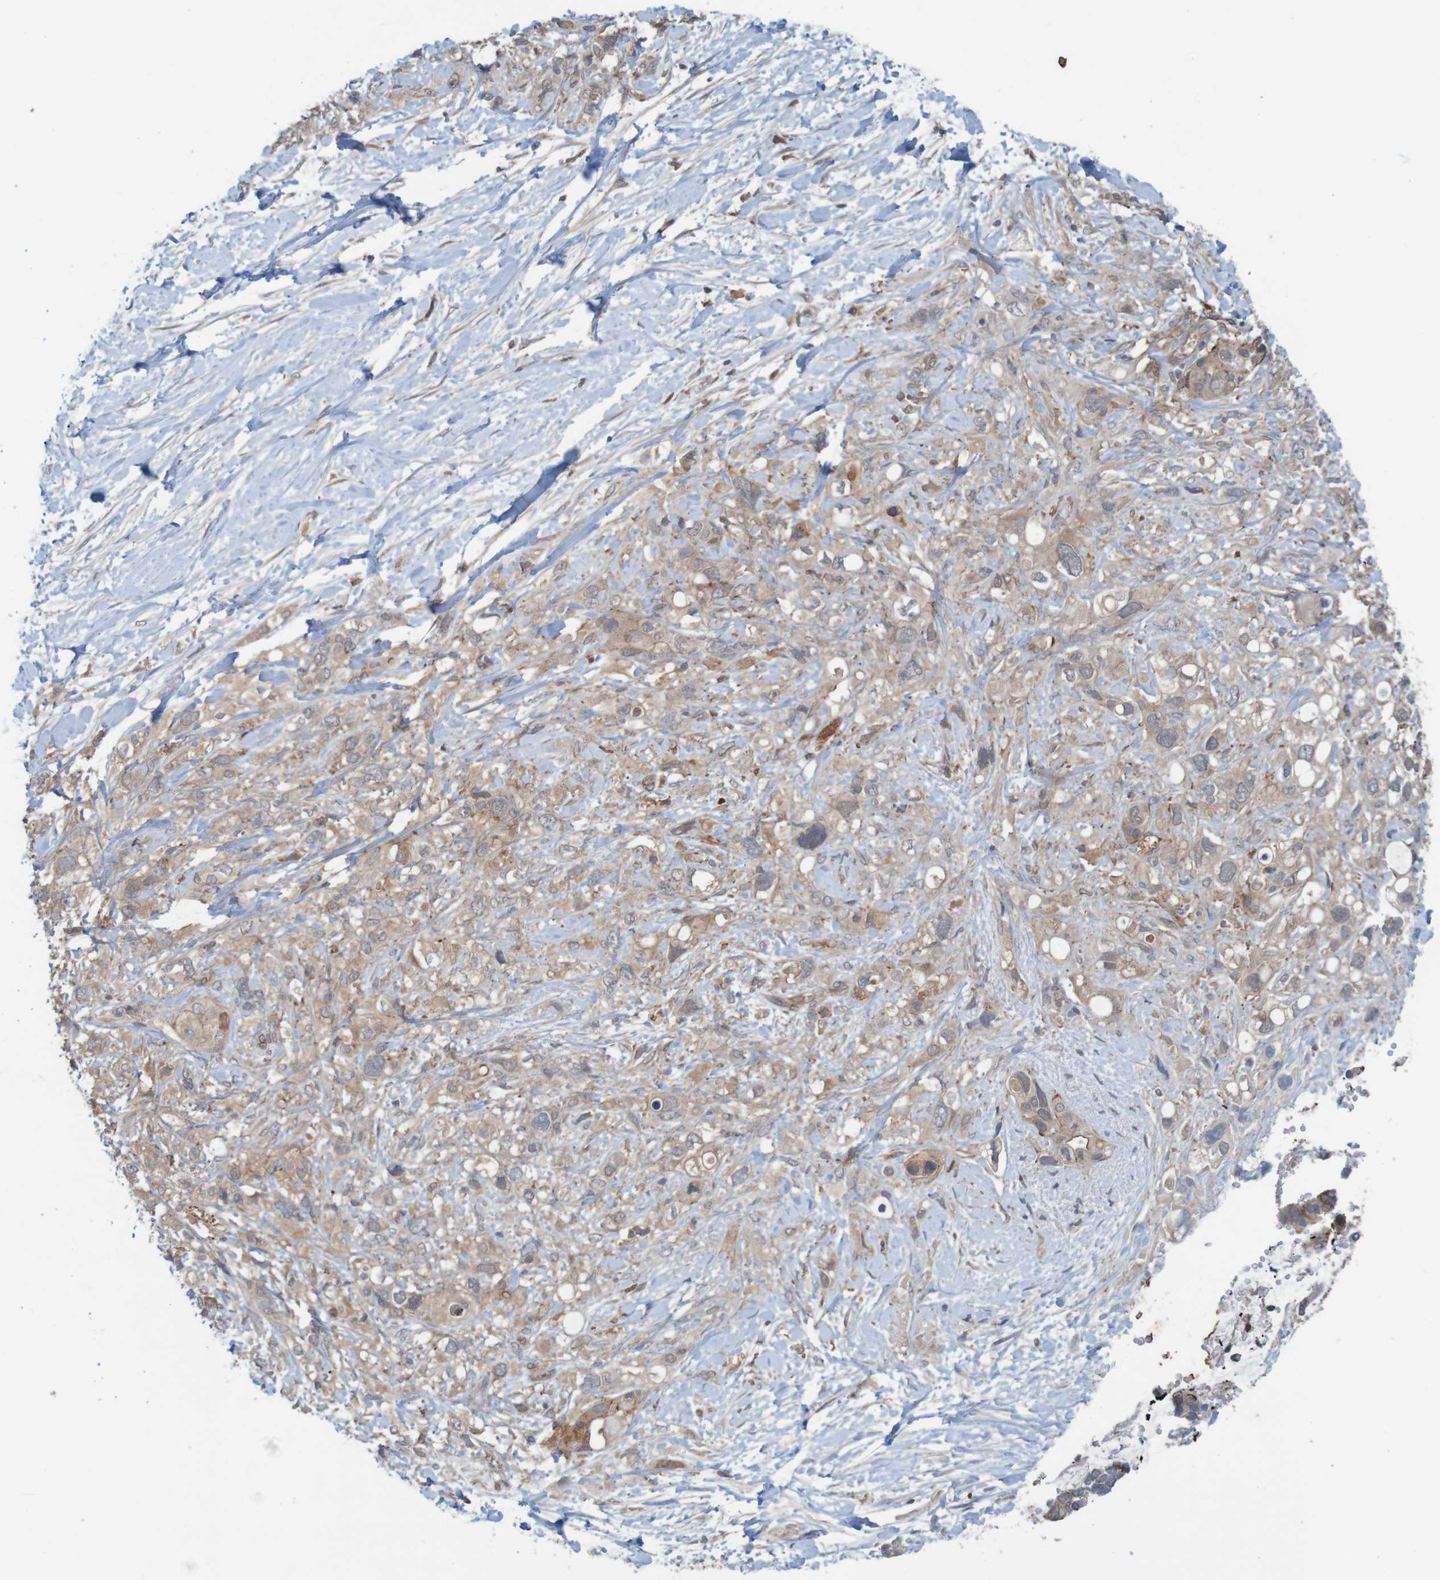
{"staining": {"intensity": "weak", "quantity": ">75%", "location": "cytoplasmic/membranous"}, "tissue": "pancreatic cancer", "cell_type": "Tumor cells", "image_type": "cancer", "snomed": [{"axis": "morphology", "description": "Adenocarcinoma, NOS"}, {"axis": "topography", "description": "Pancreas"}], "caption": "An image of human pancreatic cancer stained for a protein exhibits weak cytoplasmic/membranous brown staining in tumor cells.", "gene": "ARHGEF11", "patient": {"sex": "female", "age": 56}}